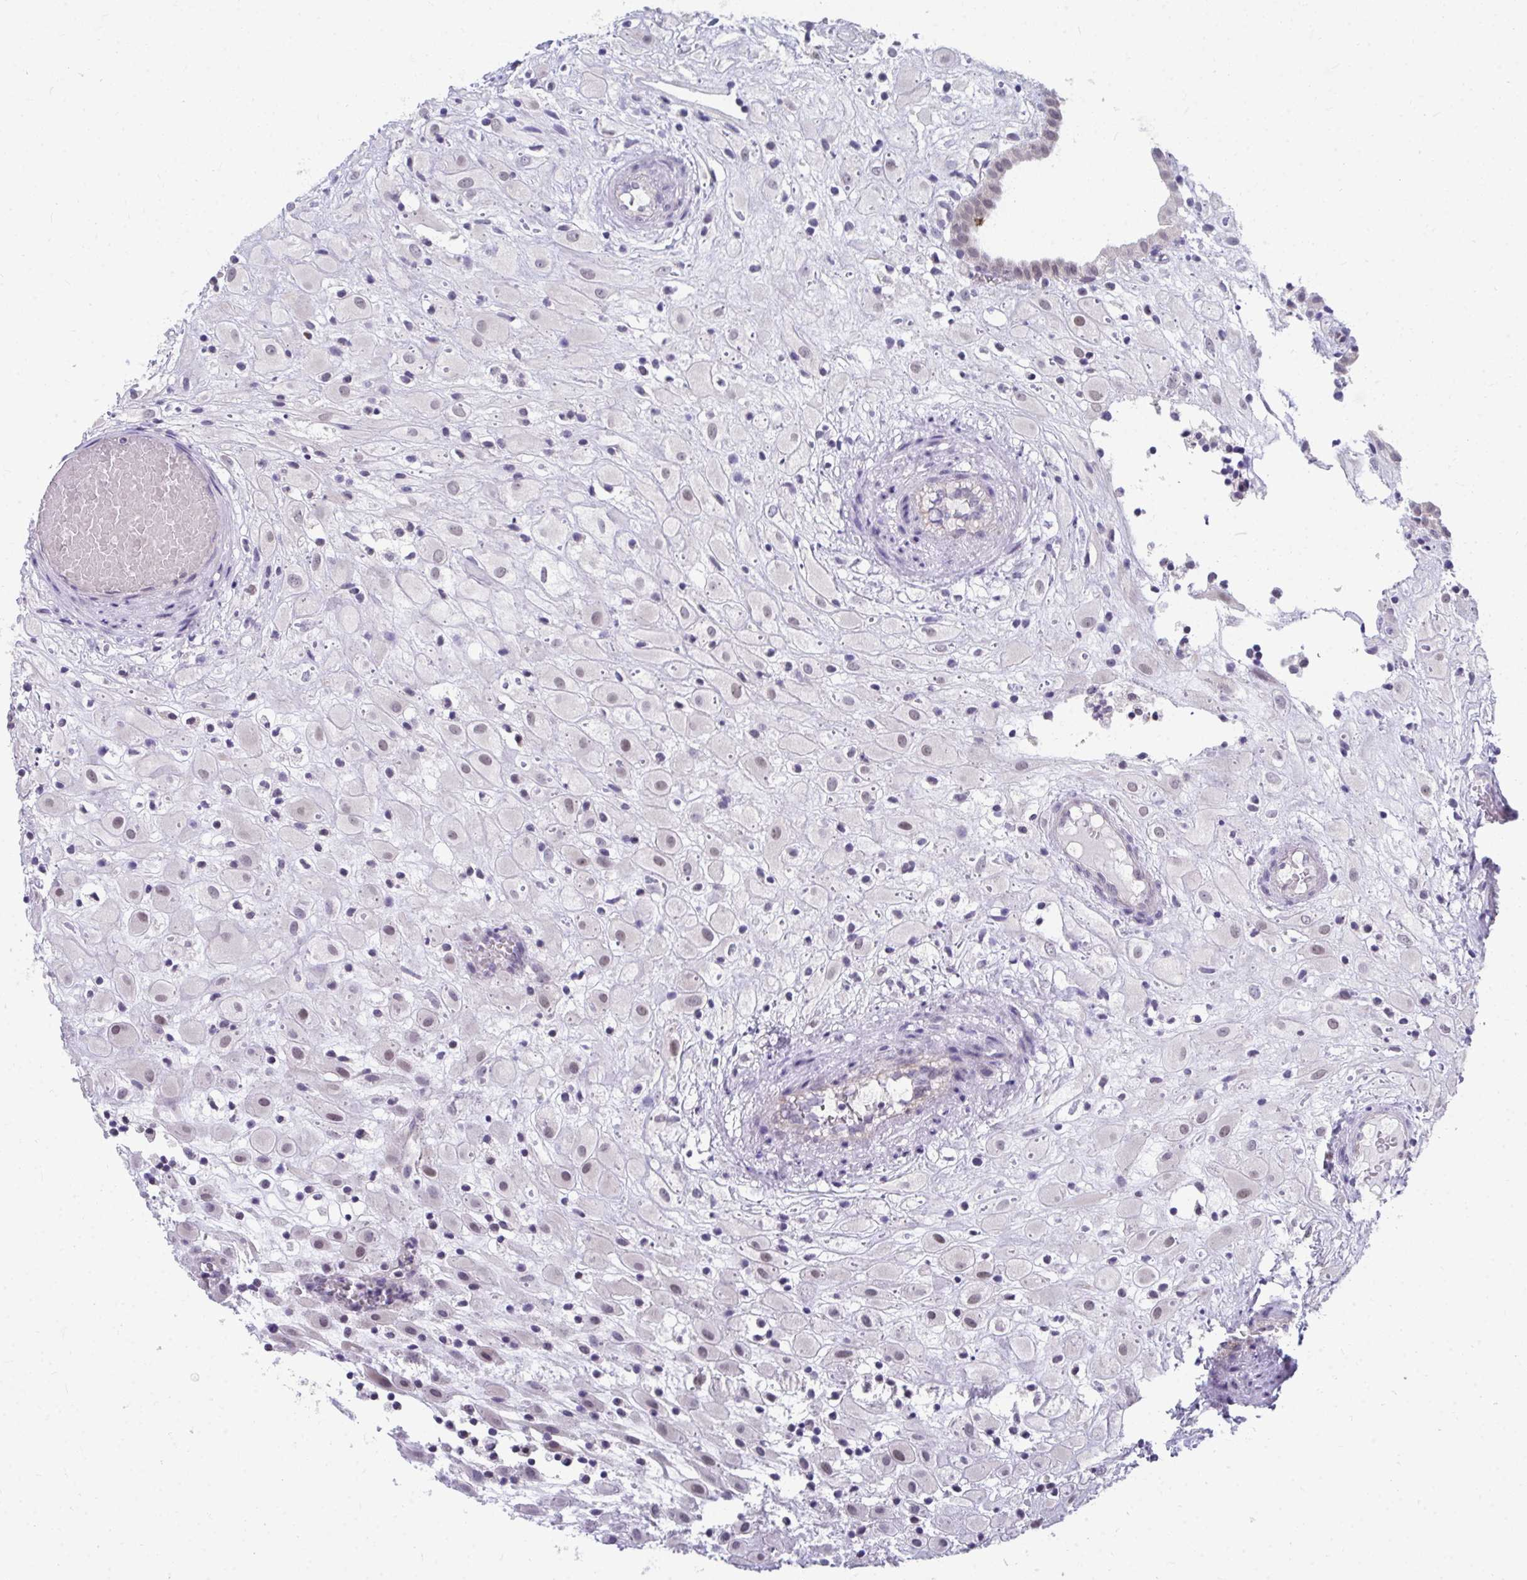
{"staining": {"intensity": "weak", "quantity": "<25%", "location": "nuclear"}, "tissue": "placenta", "cell_type": "Decidual cells", "image_type": "normal", "snomed": [{"axis": "morphology", "description": "Normal tissue, NOS"}, {"axis": "topography", "description": "Placenta"}], "caption": "IHC image of normal human placenta stained for a protein (brown), which reveals no expression in decidual cells.", "gene": "MROH8", "patient": {"sex": "female", "age": 24}}